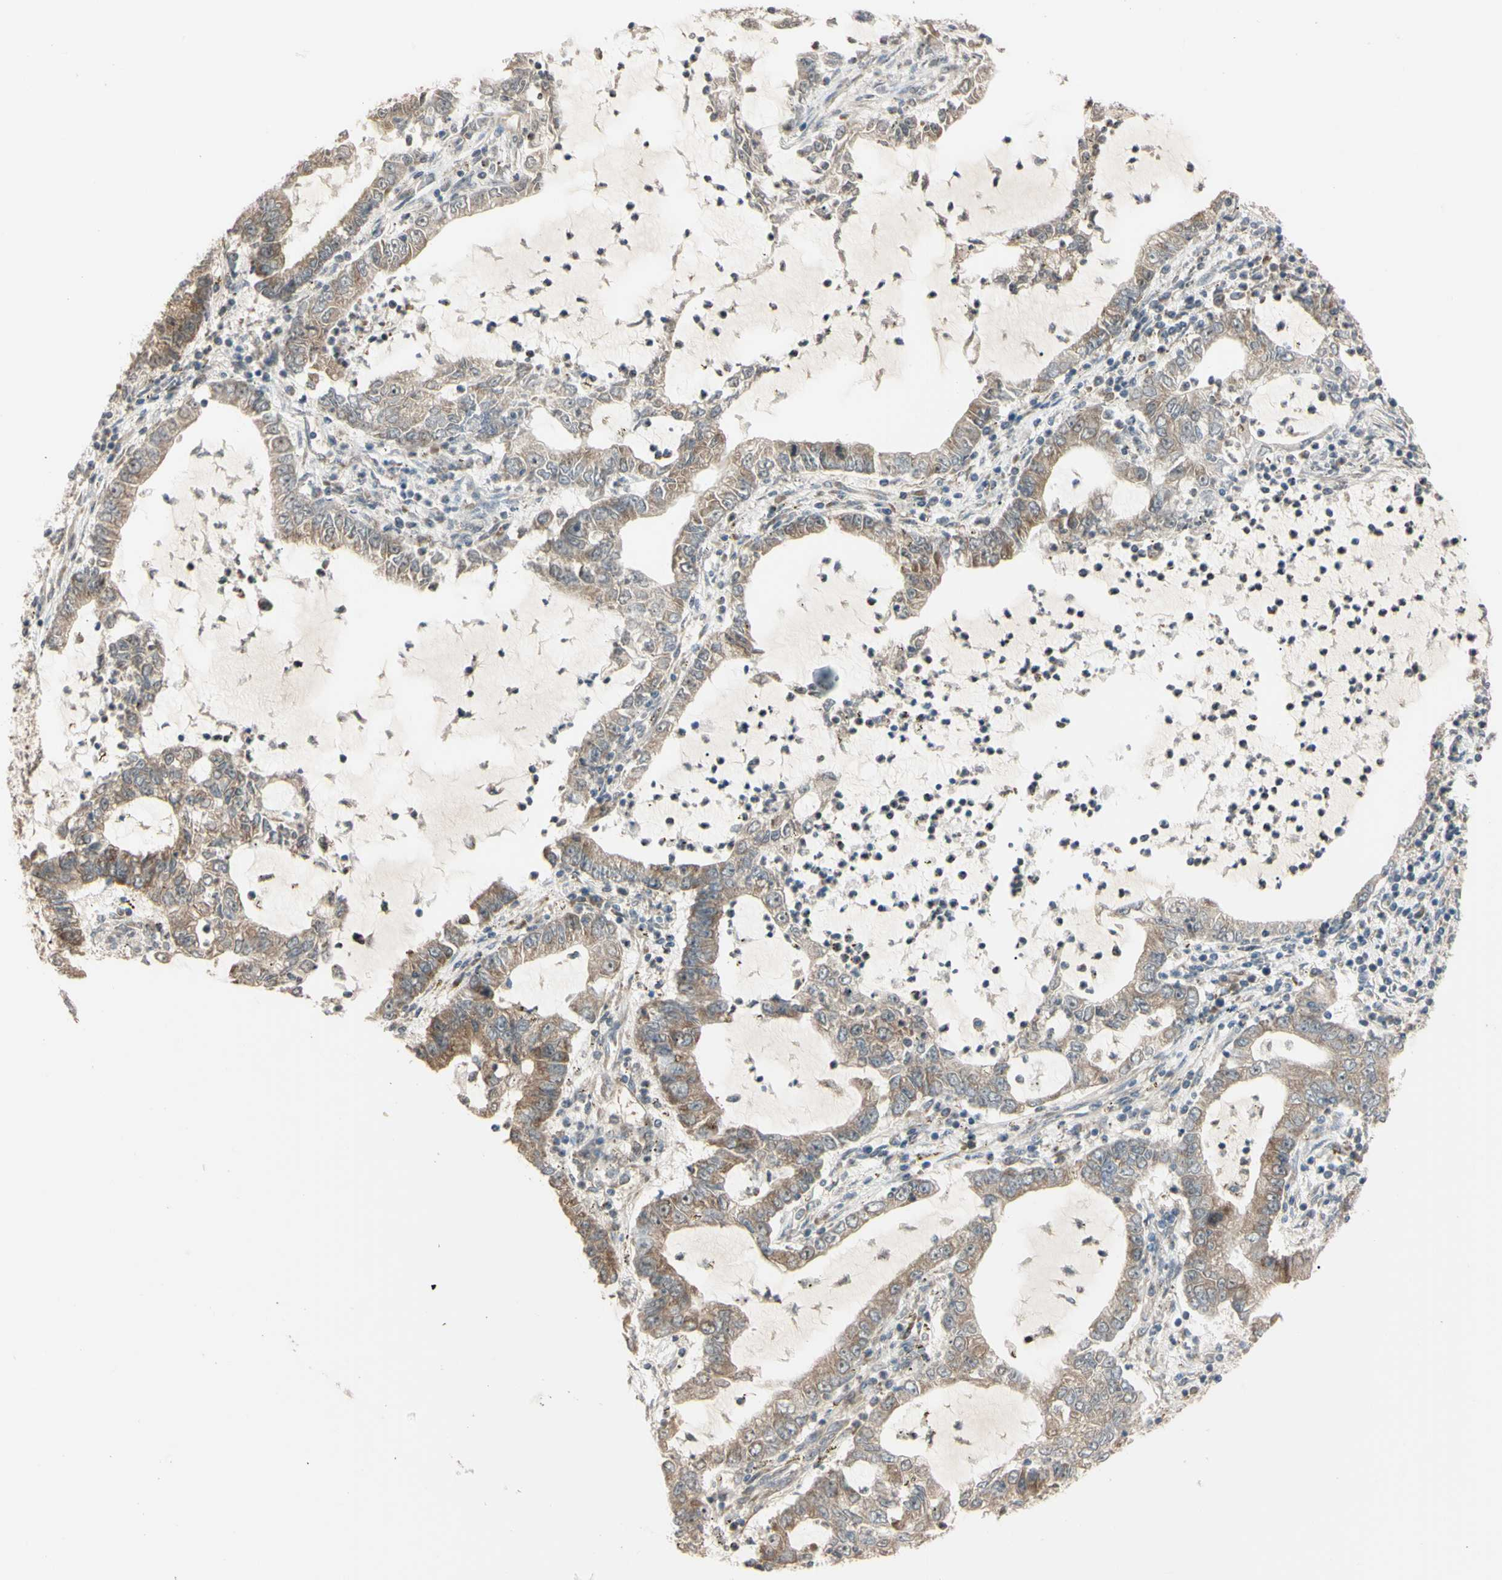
{"staining": {"intensity": "moderate", "quantity": ">75%", "location": "cytoplasmic/membranous"}, "tissue": "lung cancer", "cell_type": "Tumor cells", "image_type": "cancer", "snomed": [{"axis": "morphology", "description": "Adenocarcinoma, NOS"}, {"axis": "topography", "description": "Lung"}], "caption": "IHC (DAB) staining of lung cancer demonstrates moderate cytoplasmic/membranous protein expression in approximately >75% of tumor cells. (DAB (3,3'-diaminobenzidine) = brown stain, brightfield microscopy at high magnification).", "gene": "EIF5A", "patient": {"sex": "female", "age": 51}}